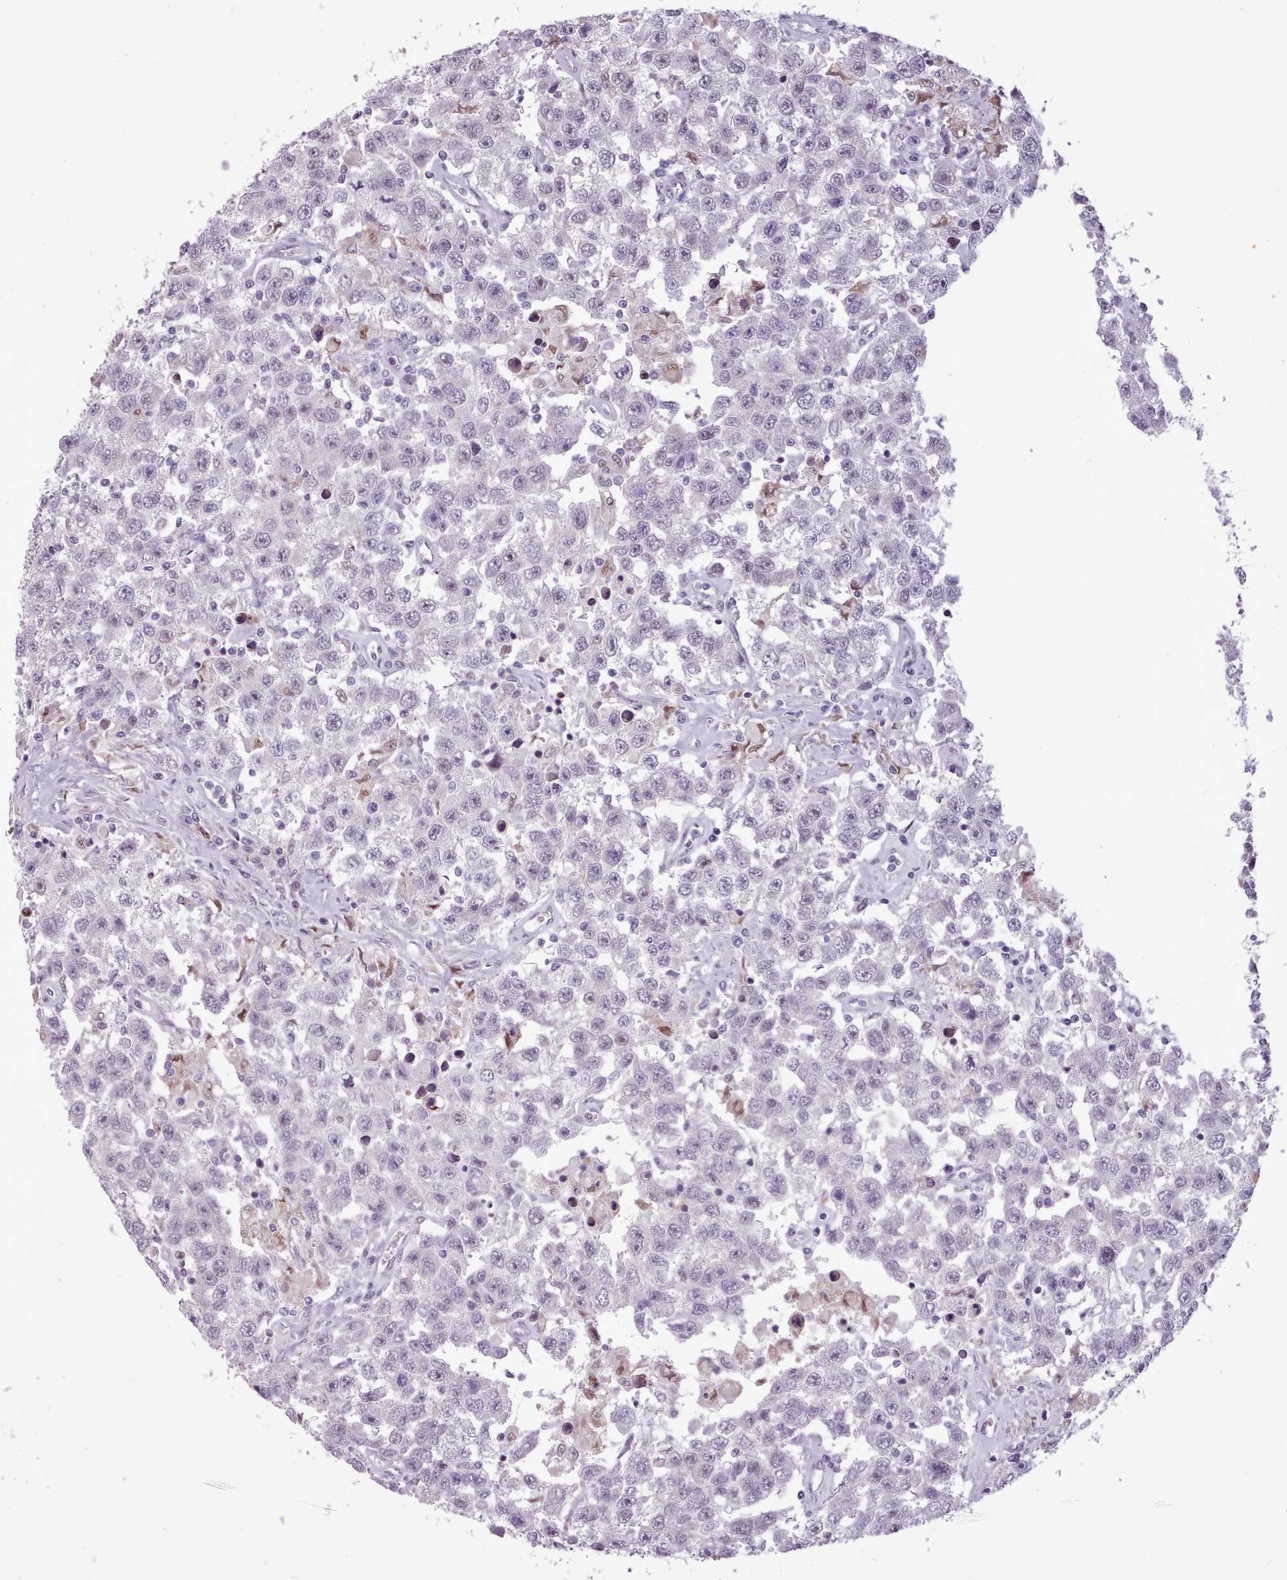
{"staining": {"intensity": "negative", "quantity": "none", "location": "none"}, "tissue": "testis cancer", "cell_type": "Tumor cells", "image_type": "cancer", "snomed": [{"axis": "morphology", "description": "Seminoma, NOS"}, {"axis": "topography", "description": "Testis"}], "caption": "Protein analysis of testis cancer reveals no significant staining in tumor cells.", "gene": "SLURP1", "patient": {"sex": "male", "age": 41}}